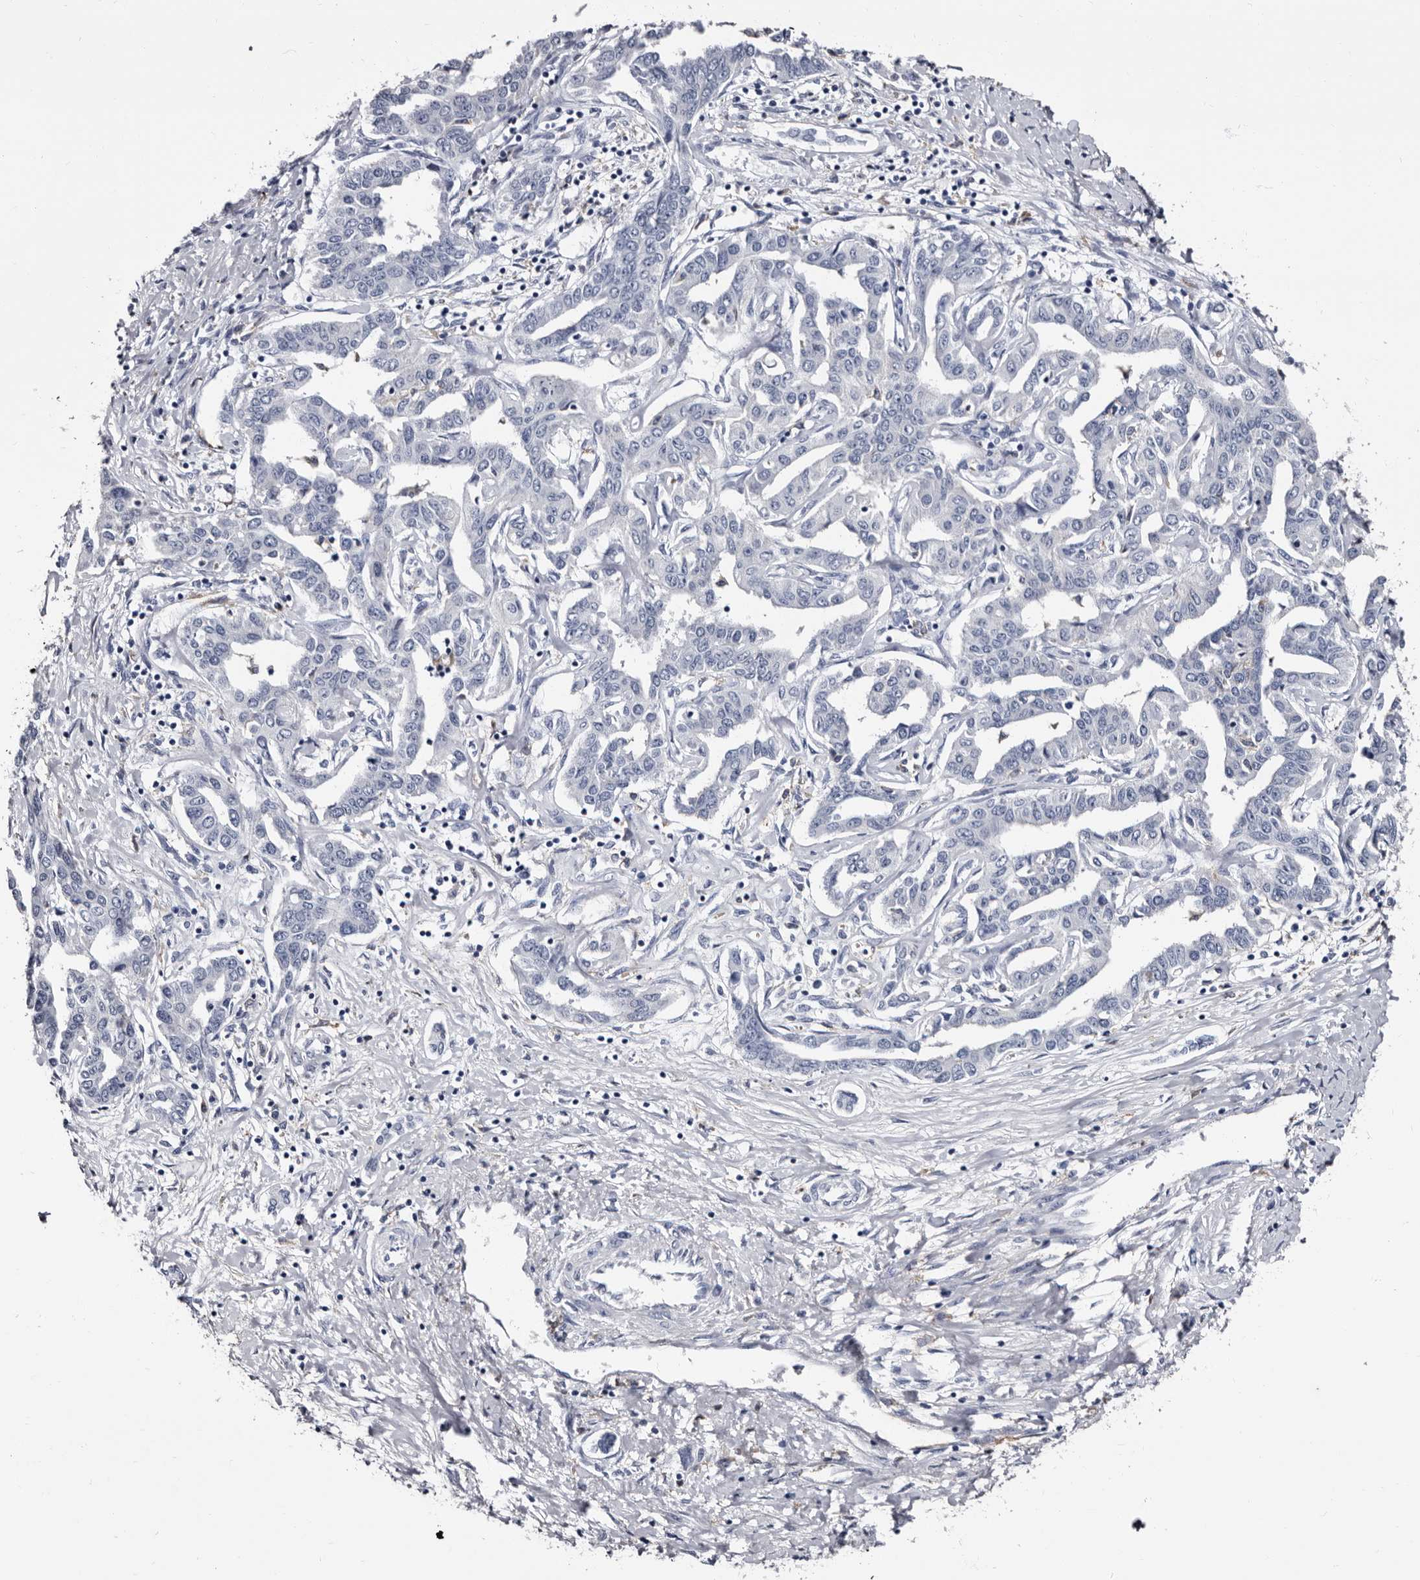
{"staining": {"intensity": "negative", "quantity": "none", "location": "none"}, "tissue": "liver cancer", "cell_type": "Tumor cells", "image_type": "cancer", "snomed": [{"axis": "morphology", "description": "Cholangiocarcinoma"}, {"axis": "topography", "description": "Liver"}], "caption": "An immunohistochemistry (IHC) photomicrograph of cholangiocarcinoma (liver) is shown. There is no staining in tumor cells of cholangiocarcinoma (liver). The staining is performed using DAB brown chromogen with nuclei counter-stained in using hematoxylin.", "gene": "EPB41L3", "patient": {"sex": "male", "age": 59}}